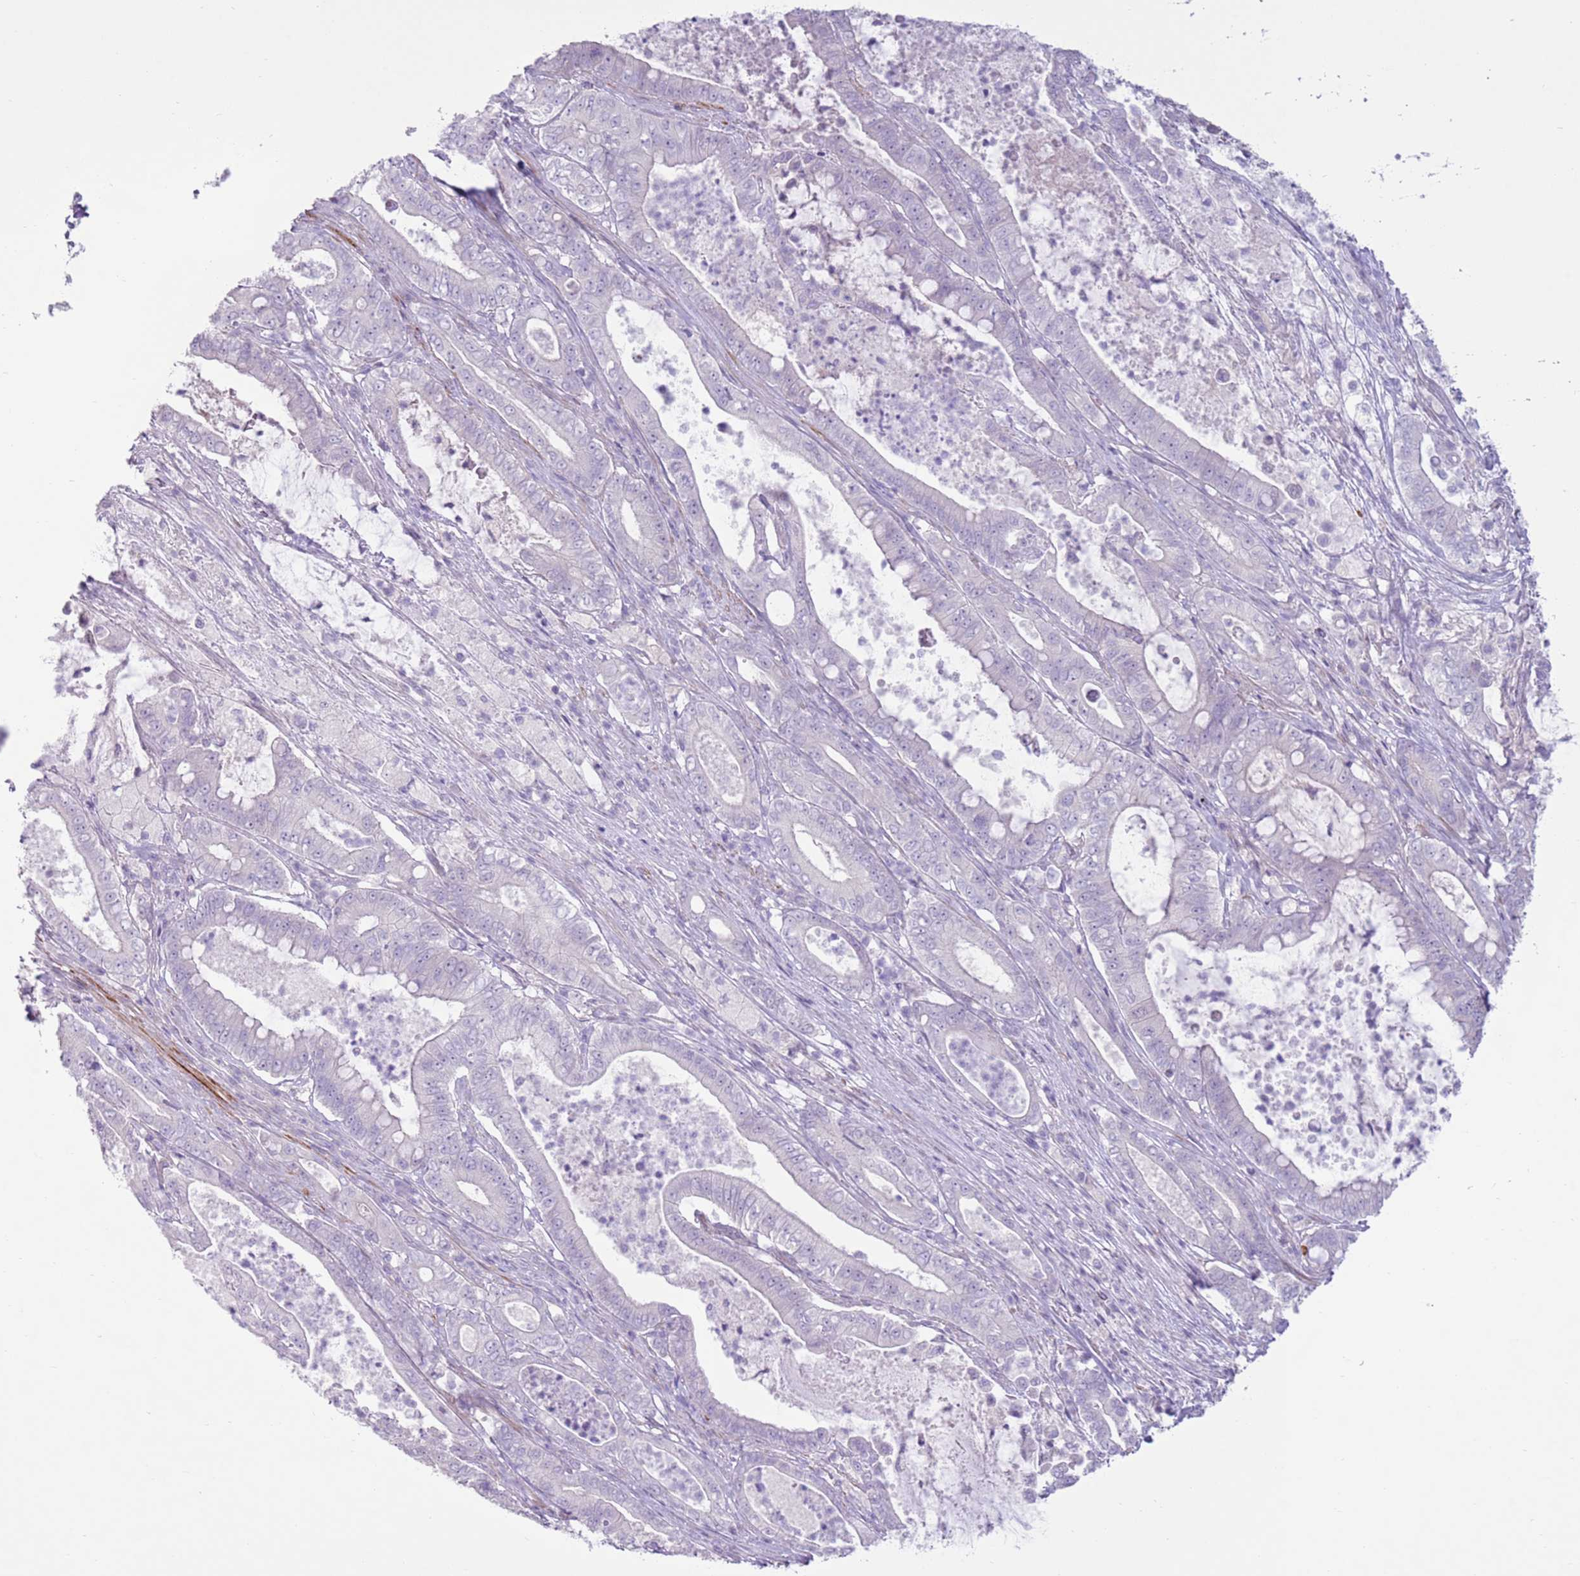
{"staining": {"intensity": "negative", "quantity": "none", "location": "none"}, "tissue": "pancreatic cancer", "cell_type": "Tumor cells", "image_type": "cancer", "snomed": [{"axis": "morphology", "description": "Adenocarcinoma, NOS"}, {"axis": "topography", "description": "Pancreas"}], "caption": "This is a photomicrograph of immunohistochemistry (IHC) staining of pancreatic cancer, which shows no expression in tumor cells.", "gene": "ZNF239", "patient": {"sex": "male", "age": 71}}